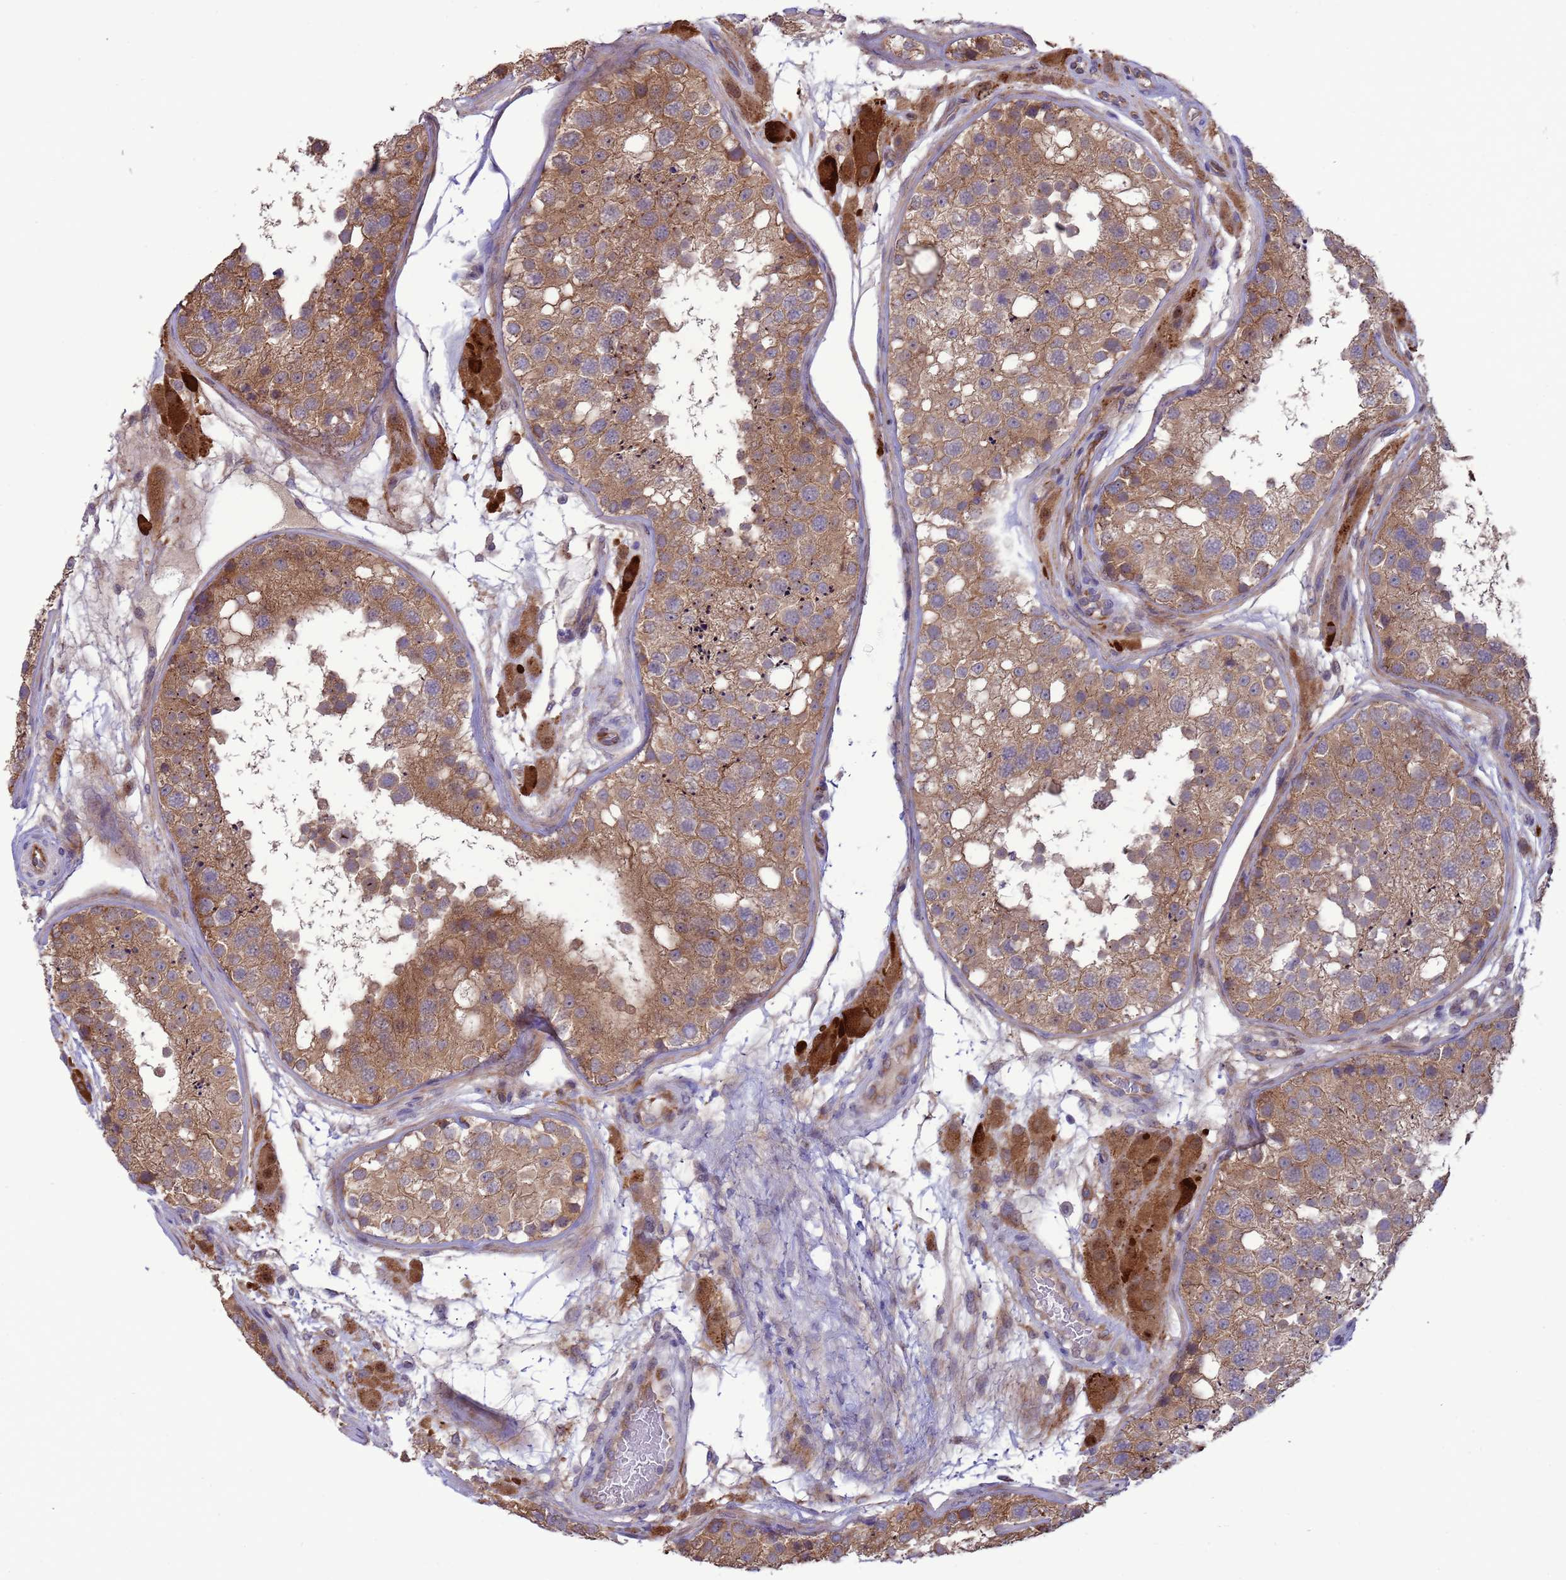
{"staining": {"intensity": "moderate", "quantity": ">75%", "location": "cytoplasmic/membranous"}, "tissue": "testis", "cell_type": "Cells in seminiferous ducts", "image_type": "normal", "snomed": [{"axis": "morphology", "description": "Normal tissue, NOS"}, {"axis": "topography", "description": "Testis"}], "caption": "About >75% of cells in seminiferous ducts in unremarkable human testis demonstrate moderate cytoplasmic/membranous protein staining as visualized by brown immunohistochemical staining.", "gene": "GJA10", "patient": {"sex": "male", "age": 26}}